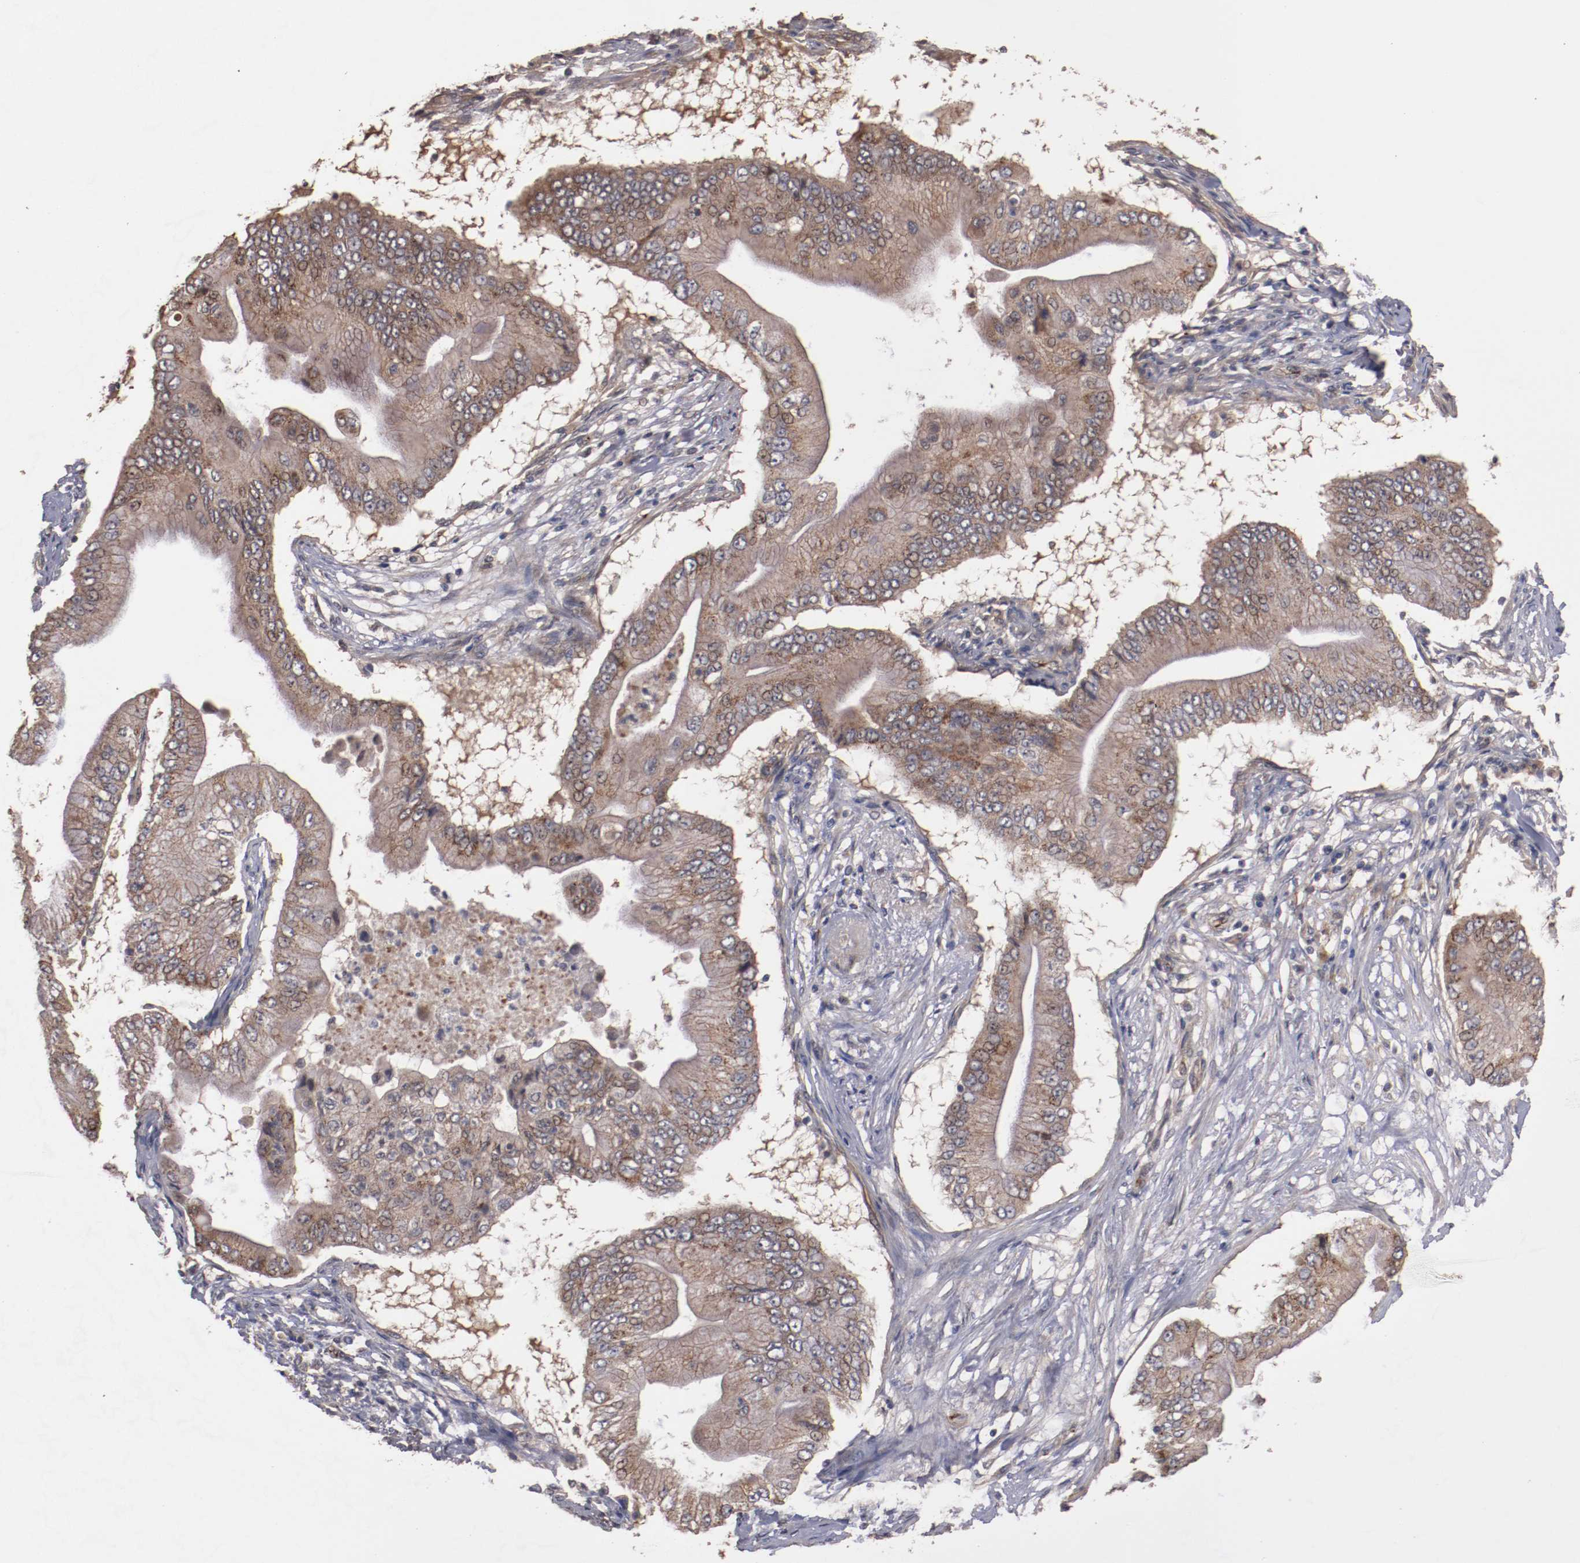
{"staining": {"intensity": "moderate", "quantity": ">75%", "location": "cytoplasmic/membranous"}, "tissue": "pancreatic cancer", "cell_type": "Tumor cells", "image_type": "cancer", "snomed": [{"axis": "morphology", "description": "Adenocarcinoma, NOS"}, {"axis": "topography", "description": "Pancreas"}], "caption": "Adenocarcinoma (pancreatic) stained with immunohistochemistry exhibits moderate cytoplasmic/membranous positivity in approximately >75% of tumor cells. The protein of interest is shown in brown color, while the nuclei are stained blue.", "gene": "DIPK2B", "patient": {"sex": "male", "age": 62}}